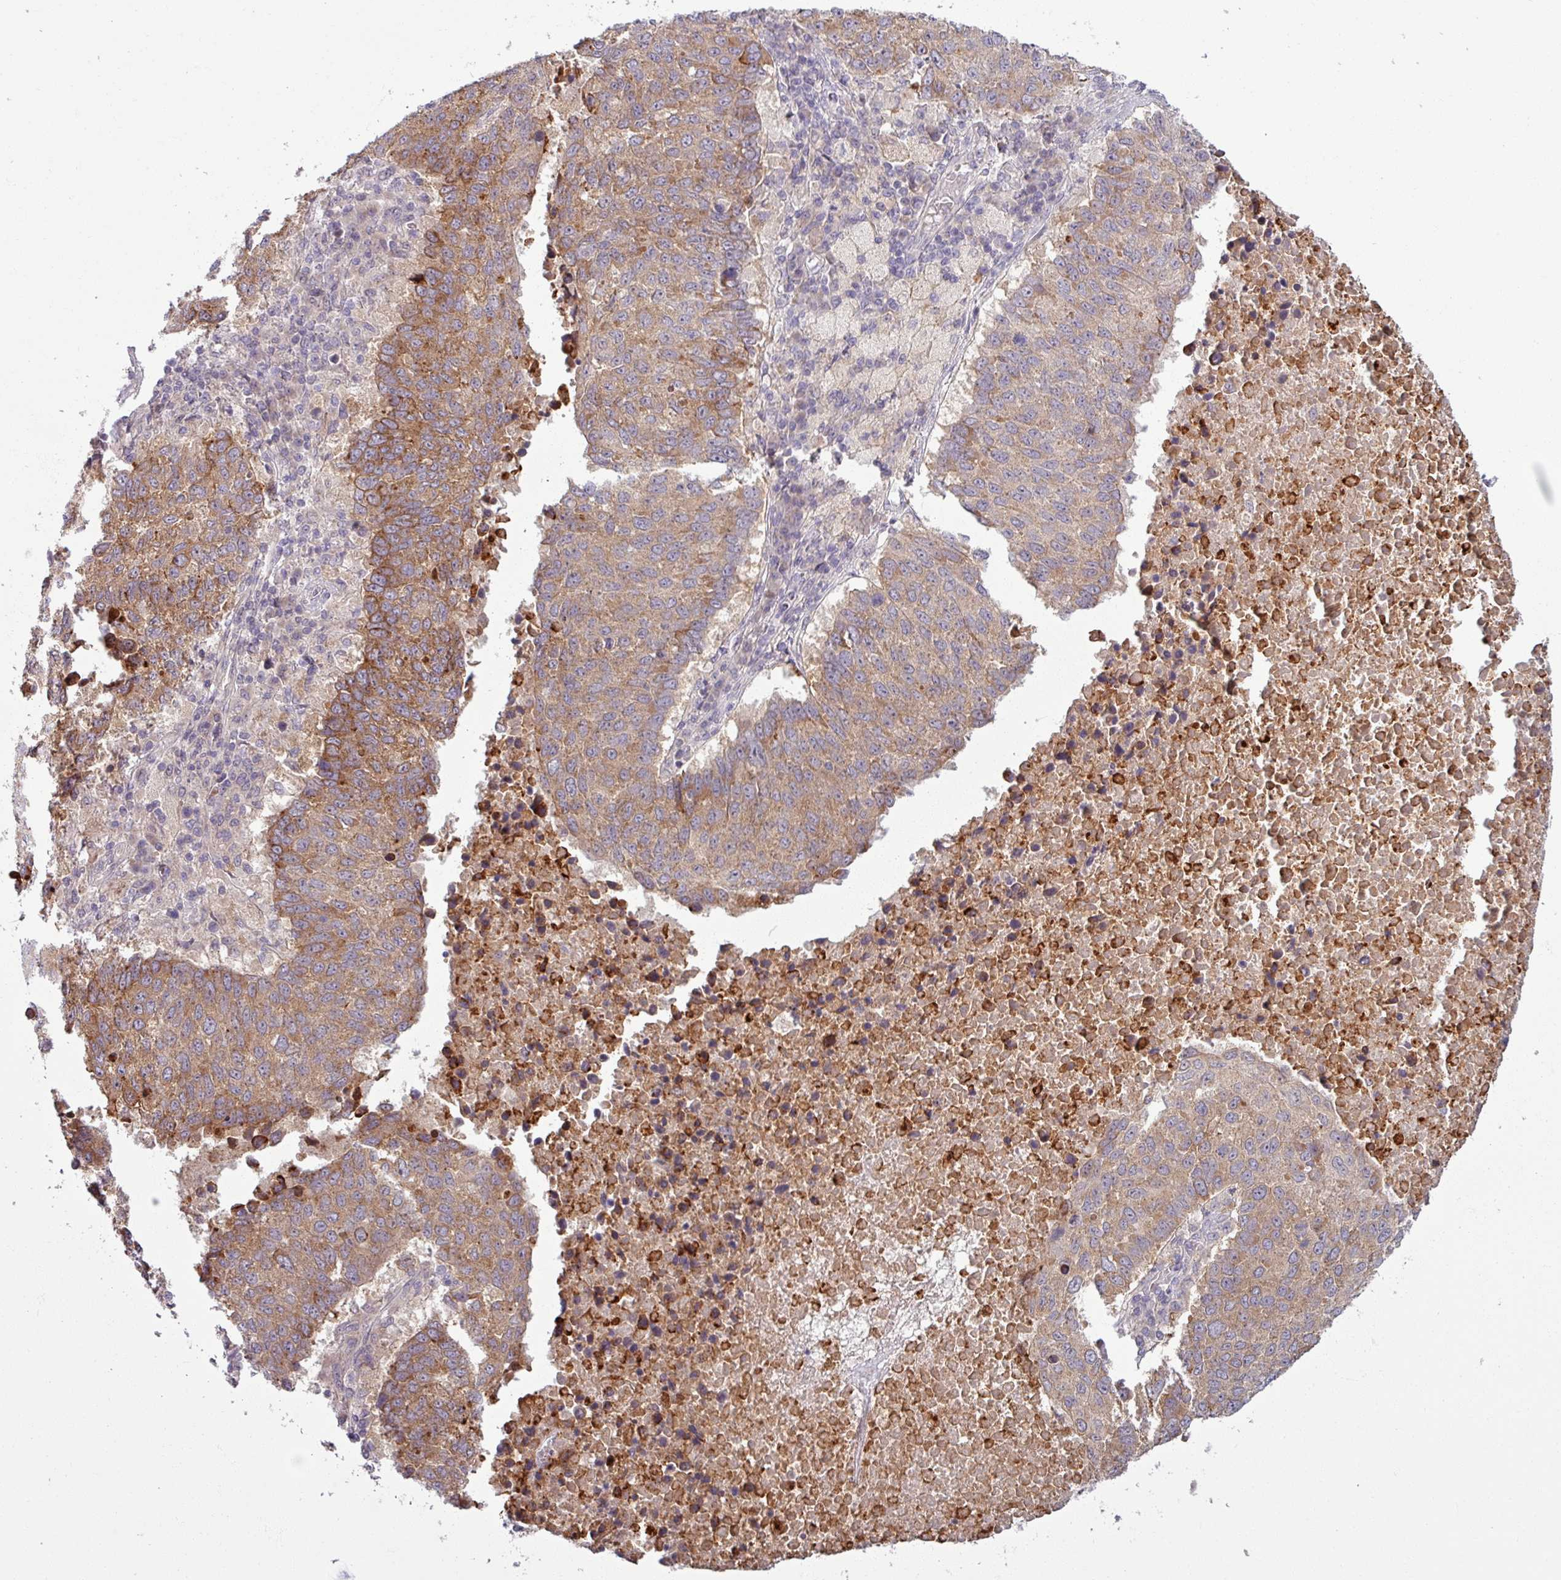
{"staining": {"intensity": "moderate", "quantity": ">75%", "location": "cytoplasmic/membranous"}, "tissue": "lung cancer", "cell_type": "Tumor cells", "image_type": "cancer", "snomed": [{"axis": "morphology", "description": "Squamous cell carcinoma, NOS"}, {"axis": "topography", "description": "Lung"}], "caption": "This micrograph demonstrates IHC staining of human lung cancer (squamous cell carcinoma), with medium moderate cytoplasmic/membranous positivity in about >75% of tumor cells.", "gene": "OGFOD3", "patient": {"sex": "male", "age": 73}}